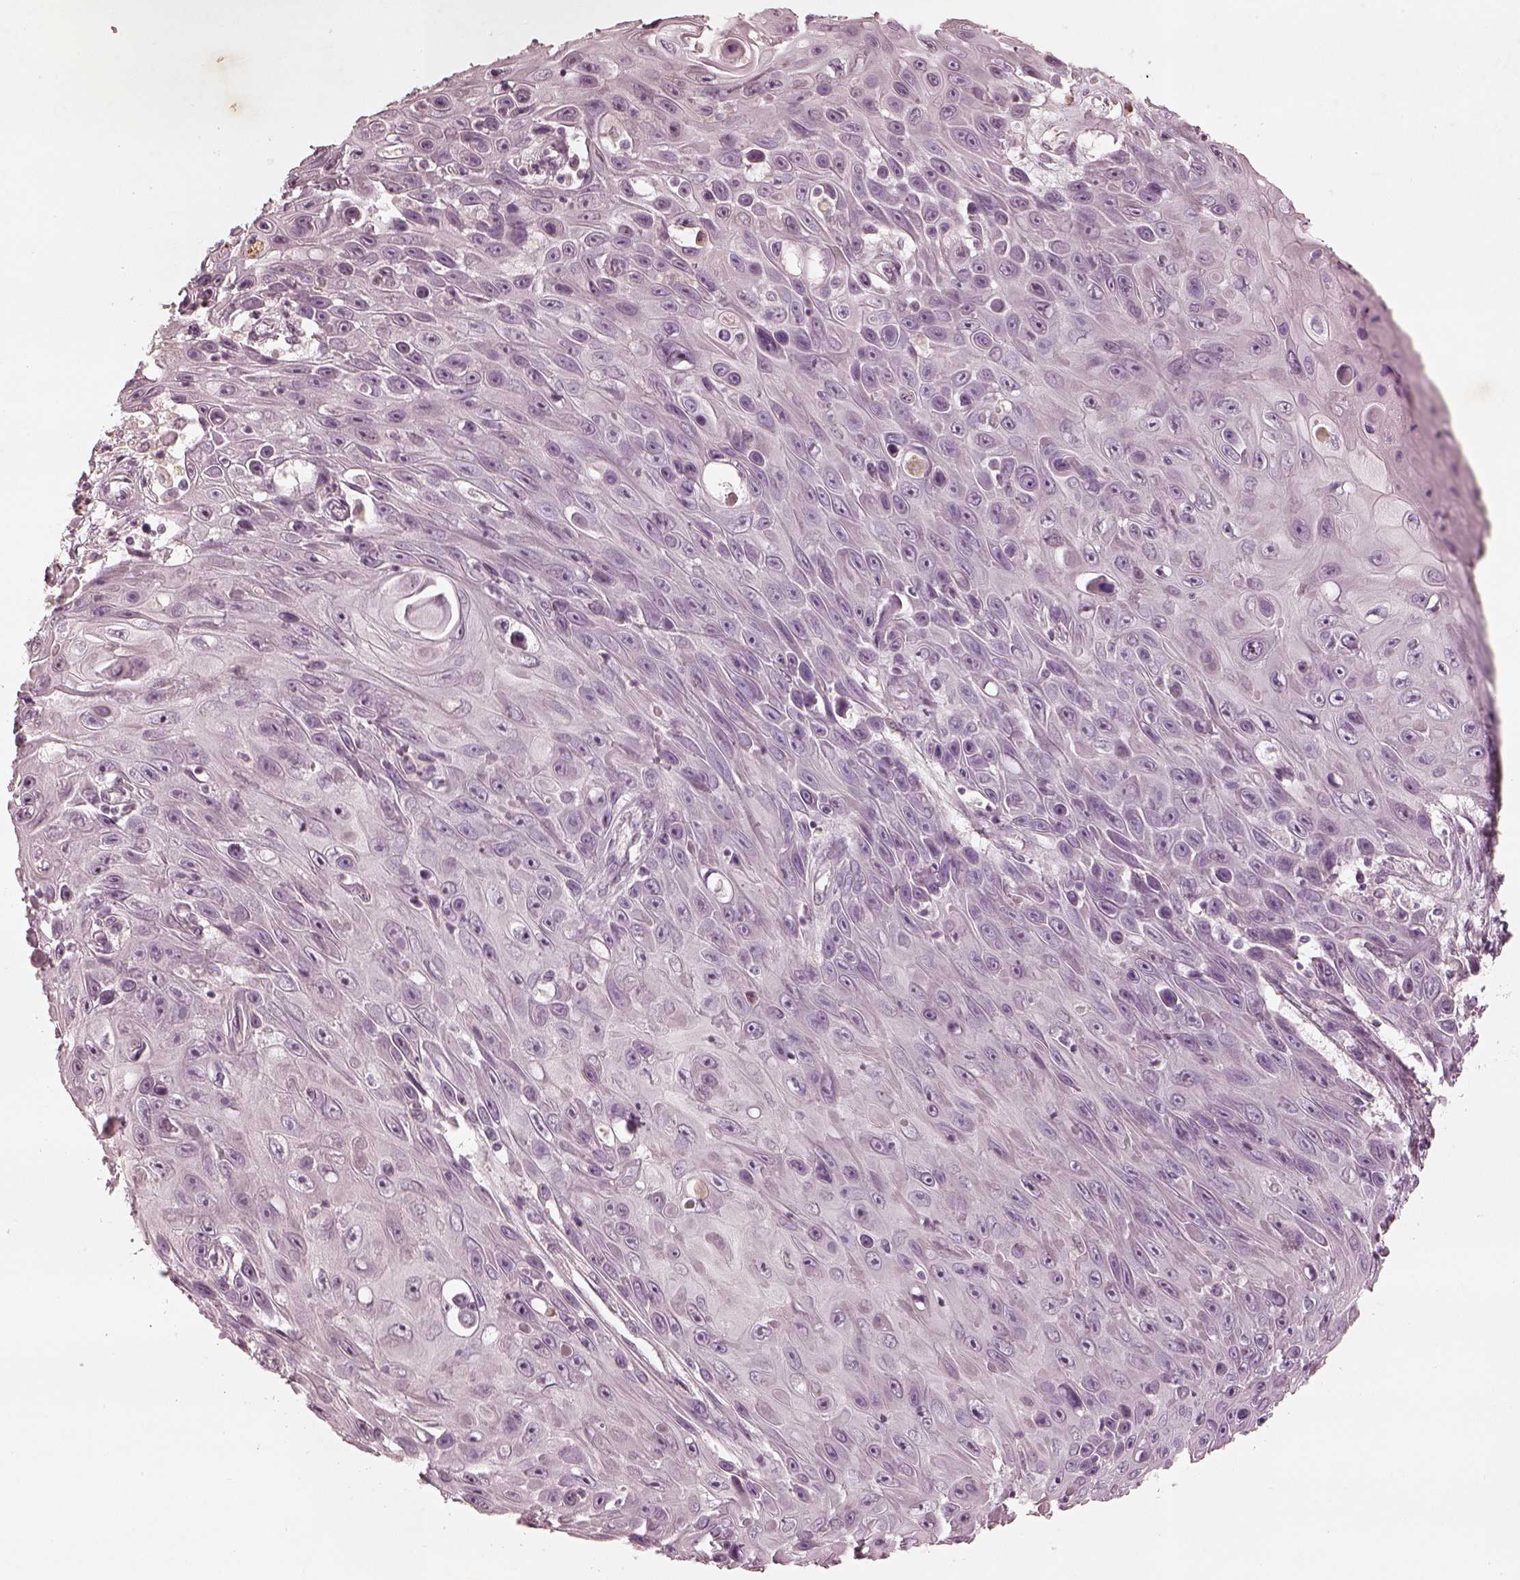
{"staining": {"intensity": "negative", "quantity": "none", "location": "none"}, "tissue": "skin cancer", "cell_type": "Tumor cells", "image_type": "cancer", "snomed": [{"axis": "morphology", "description": "Squamous cell carcinoma, NOS"}, {"axis": "topography", "description": "Skin"}], "caption": "Immunohistochemical staining of human skin squamous cell carcinoma reveals no significant expression in tumor cells.", "gene": "ADRB3", "patient": {"sex": "male", "age": 82}}